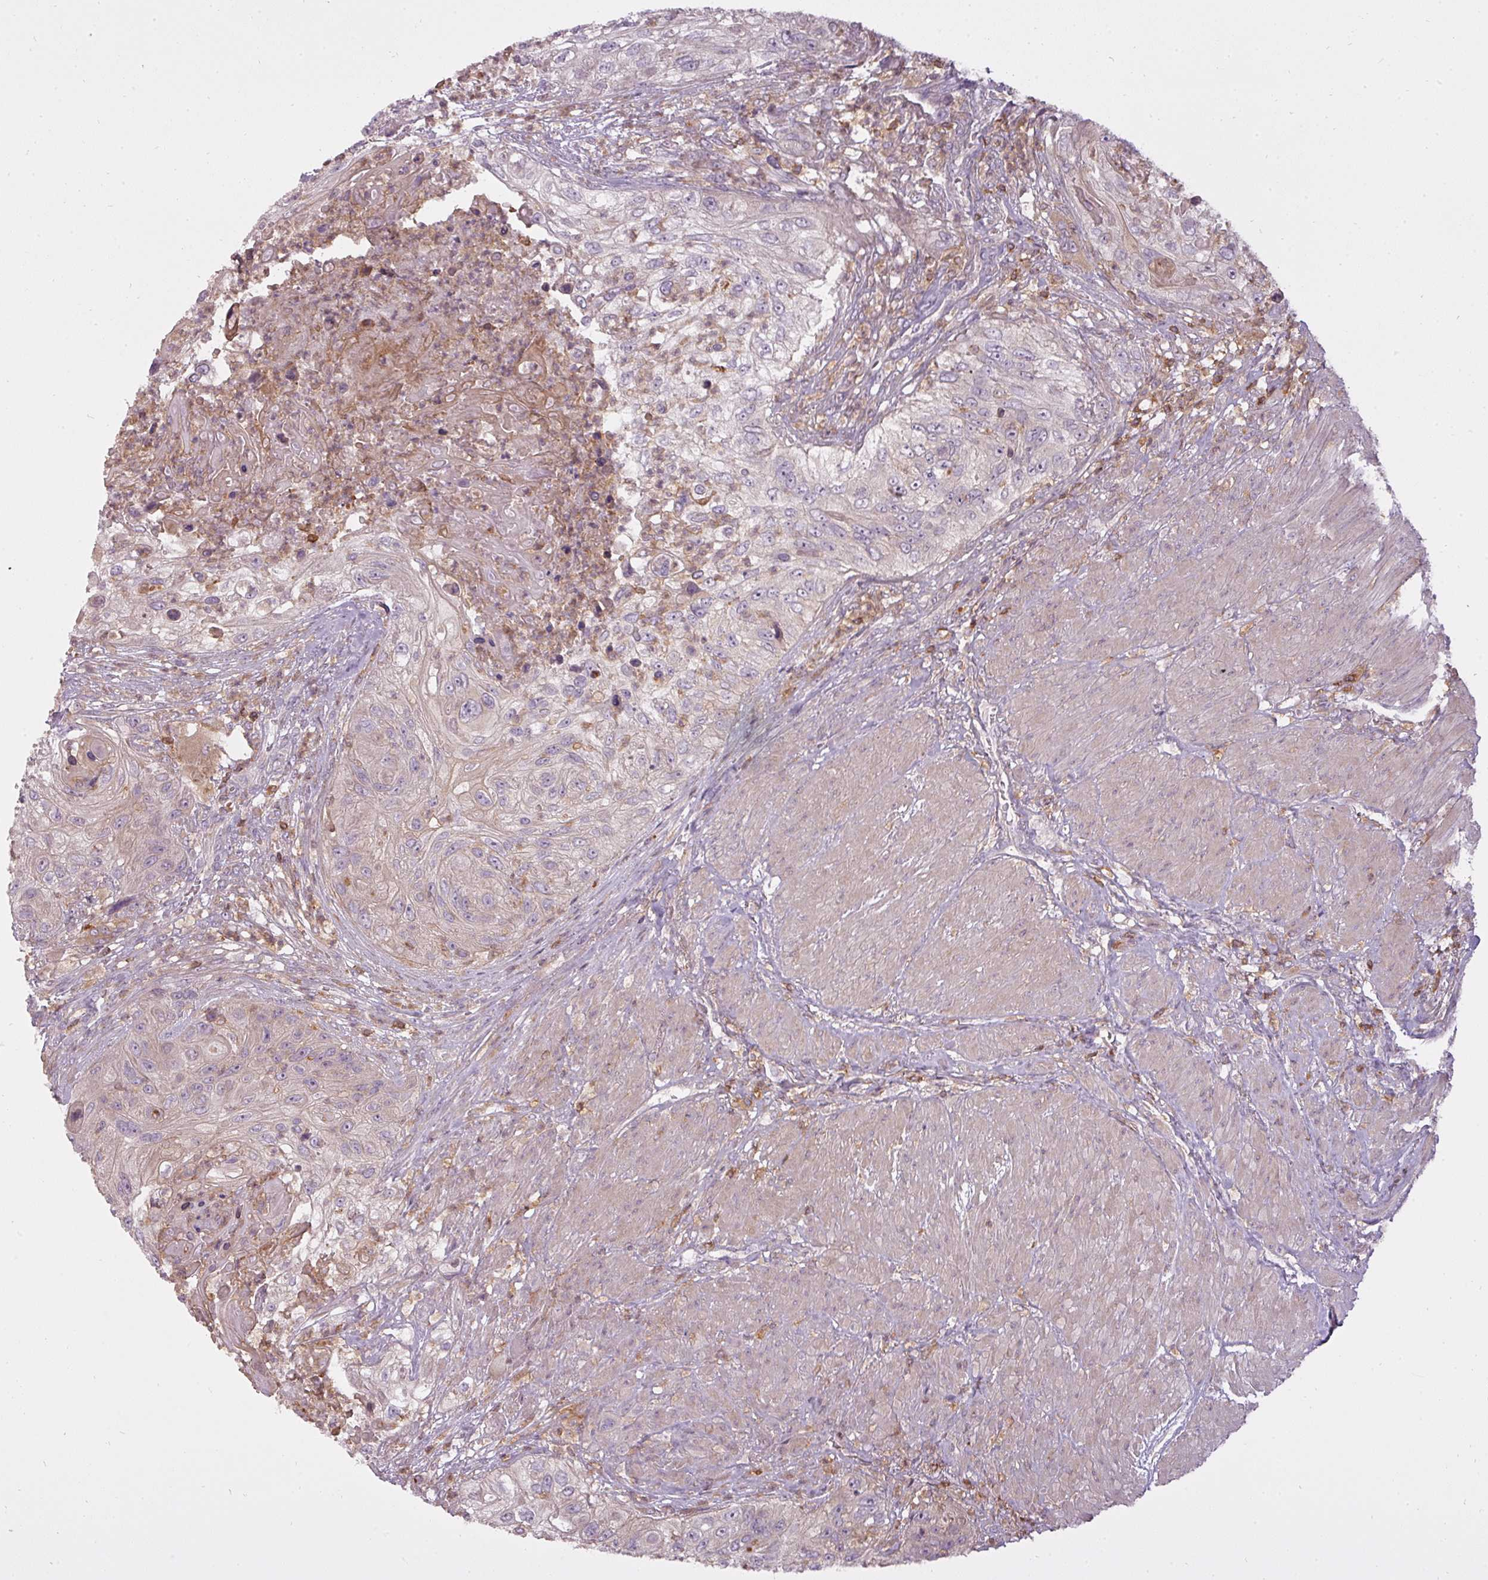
{"staining": {"intensity": "weak", "quantity": "25%-75%", "location": "cytoplasmic/membranous"}, "tissue": "urothelial cancer", "cell_type": "Tumor cells", "image_type": "cancer", "snomed": [{"axis": "morphology", "description": "Urothelial carcinoma, High grade"}, {"axis": "topography", "description": "Urinary bladder"}], "caption": "Immunohistochemical staining of human high-grade urothelial carcinoma displays low levels of weak cytoplasmic/membranous staining in about 25%-75% of tumor cells. The protein is shown in brown color, while the nuclei are stained blue.", "gene": "STK4", "patient": {"sex": "female", "age": 60}}